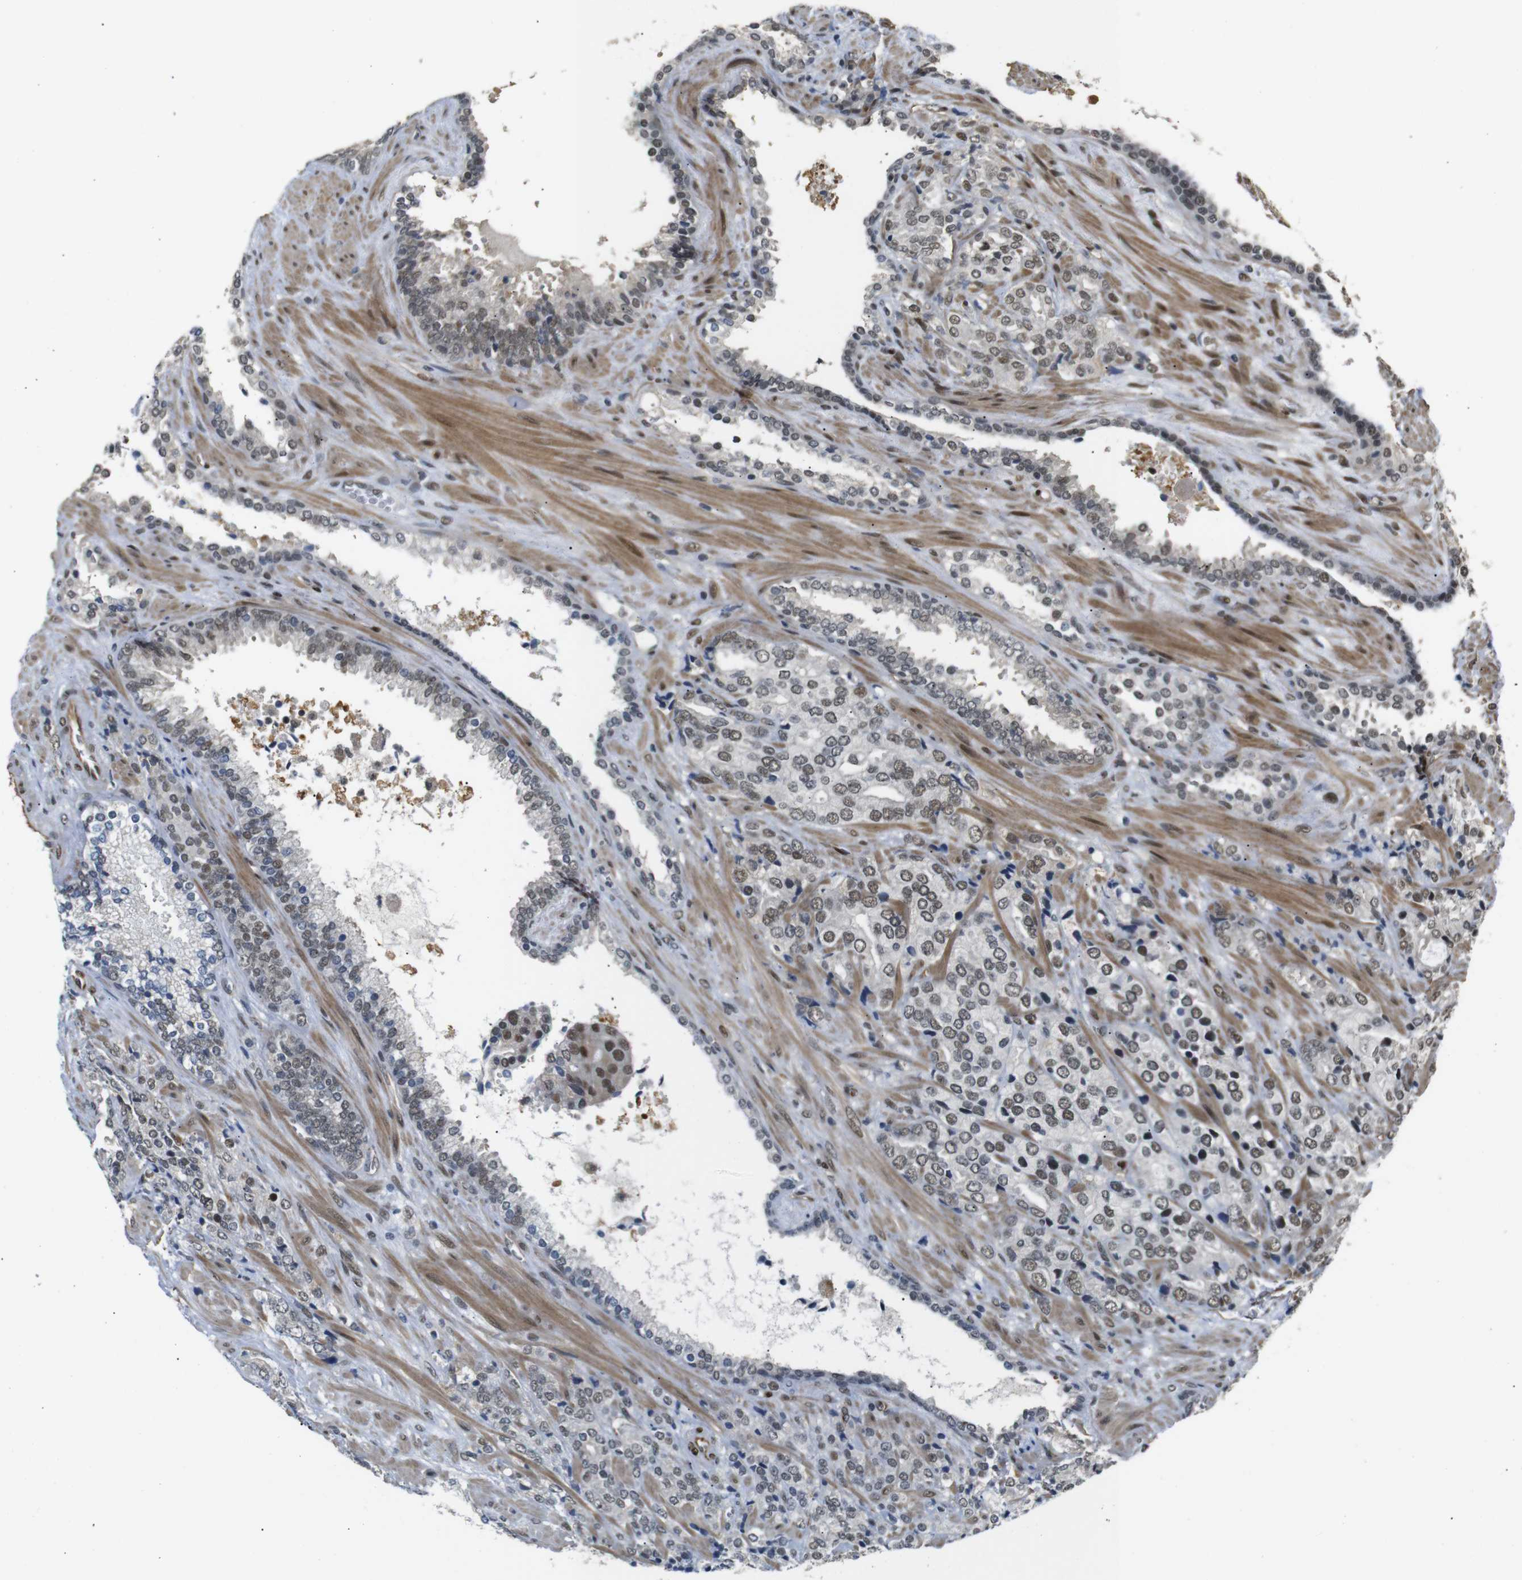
{"staining": {"intensity": "weak", "quantity": ">75%", "location": "nuclear"}, "tissue": "prostate cancer", "cell_type": "Tumor cells", "image_type": "cancer", "snomed": [{"axis": "morphology", "description": "Adenocarcinoma, High grade"}, {"axis": "topography", "description": "Prostate"}], "caption": "High-magnification brightfield microscopy of prostate cancer (high-grade adenocarcinoma) stained with DAB (brown) and counterstained with hematoxylin (blue). tumor cells exhibit weak nuclear positivity is appreciated in approximately>75% of cells.", "gene": "TBX2", "patient": {"sex": "male", "age": 71}}